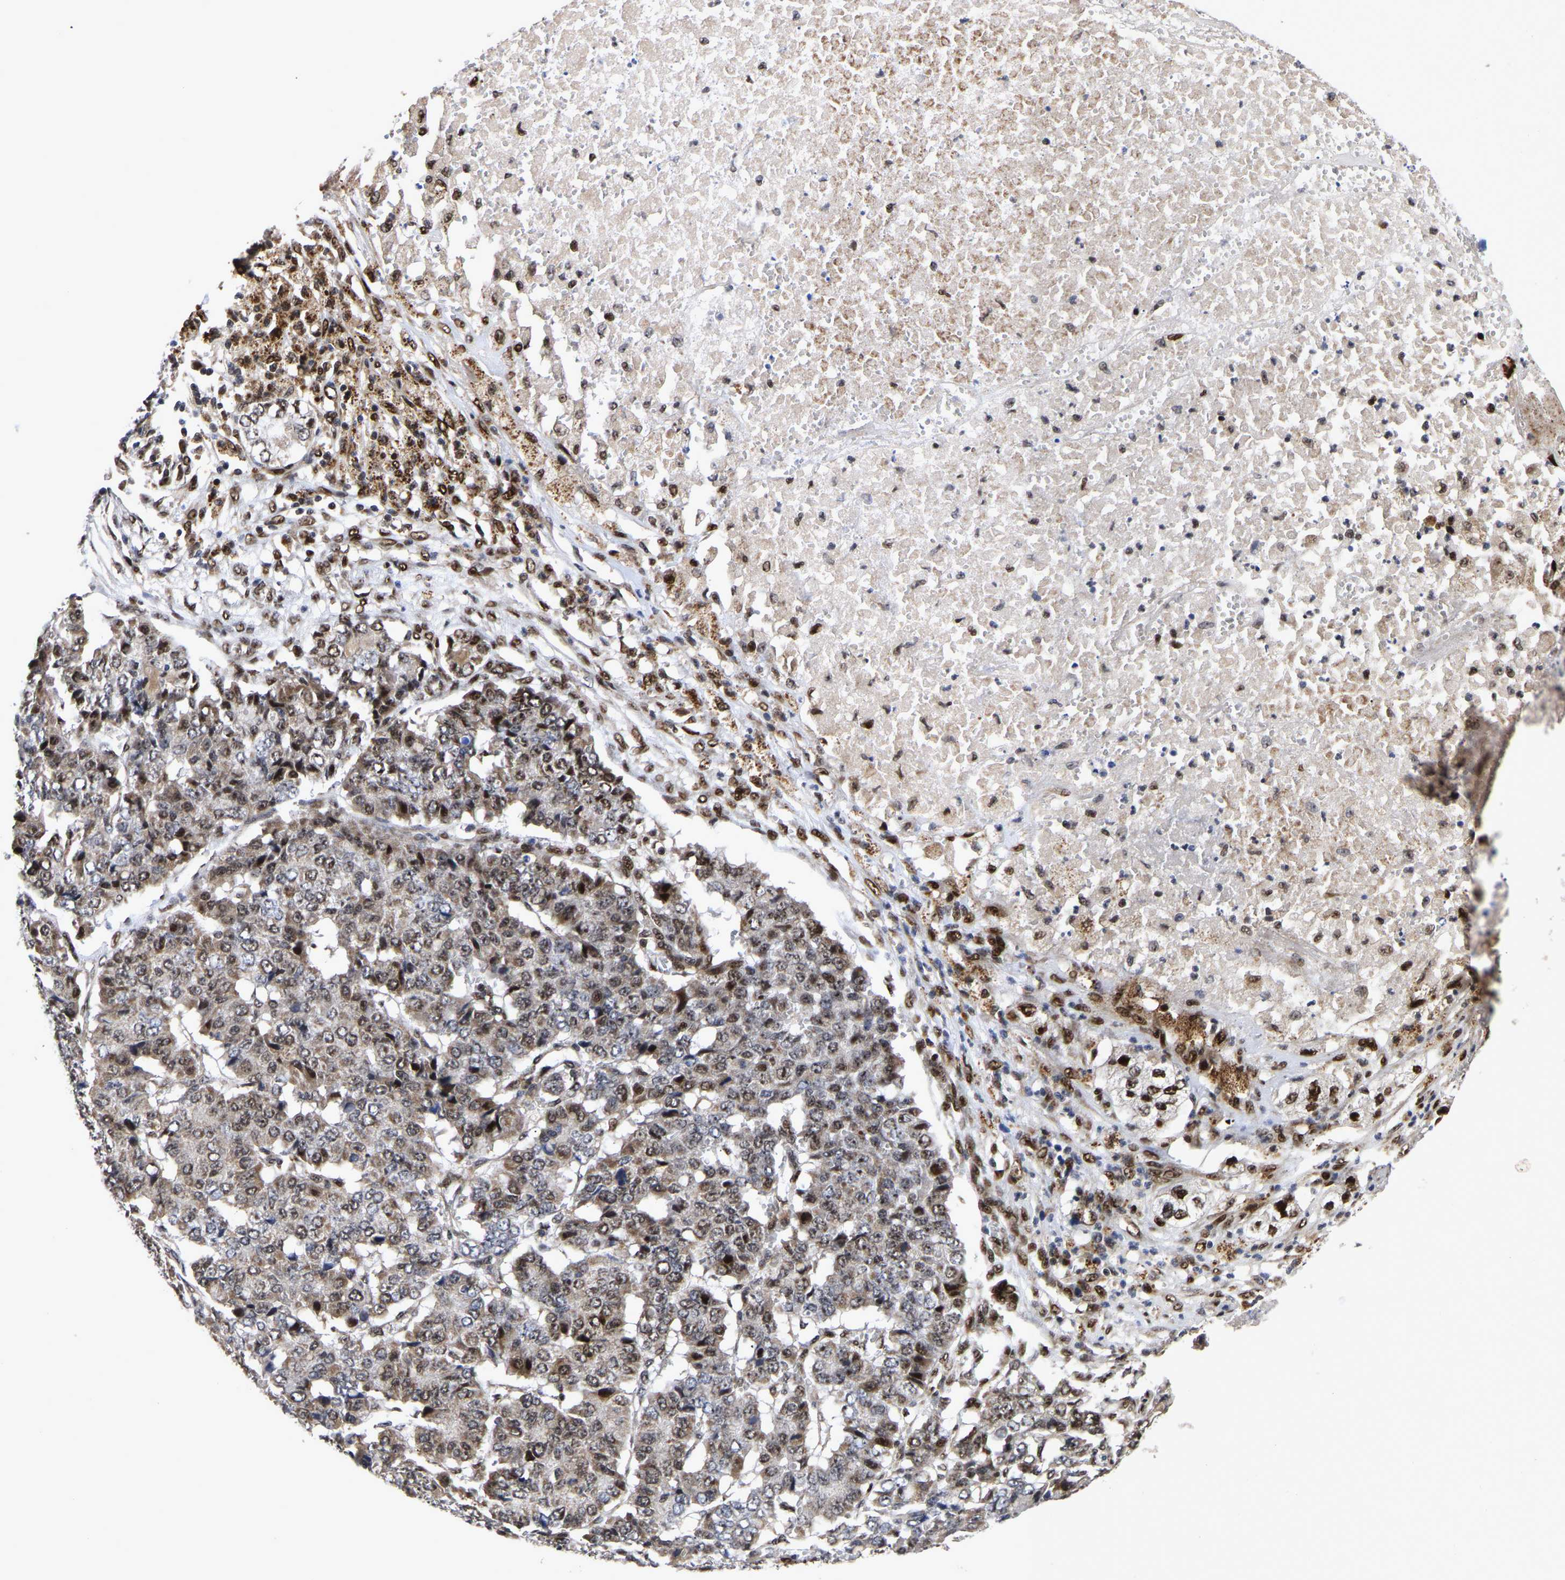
{"staining": {"intensity": "weak", "quantity": "25%-75%", "location": "cytoplasmic/membranous,nuclear"}, "tissue": "pancreatic cancer", "cell_type": "Tumor cells", "image_type": "cancer", "snomed": [{"axis": "morphology", "description": "Adenocarcinoma, NOS"}, {"axis": "topography", "description": "Pancreas"}], "caption": "The micrograph demonstrates immunohistochemical staining of pancreatic adenocarcinoma. There is weak cytoplasmic/membranous and nuclear positivity is present in approximately 25%-75% of tumor cells.", "gene": "JUNB", "patient": {"sex": "male", "age": 50}}